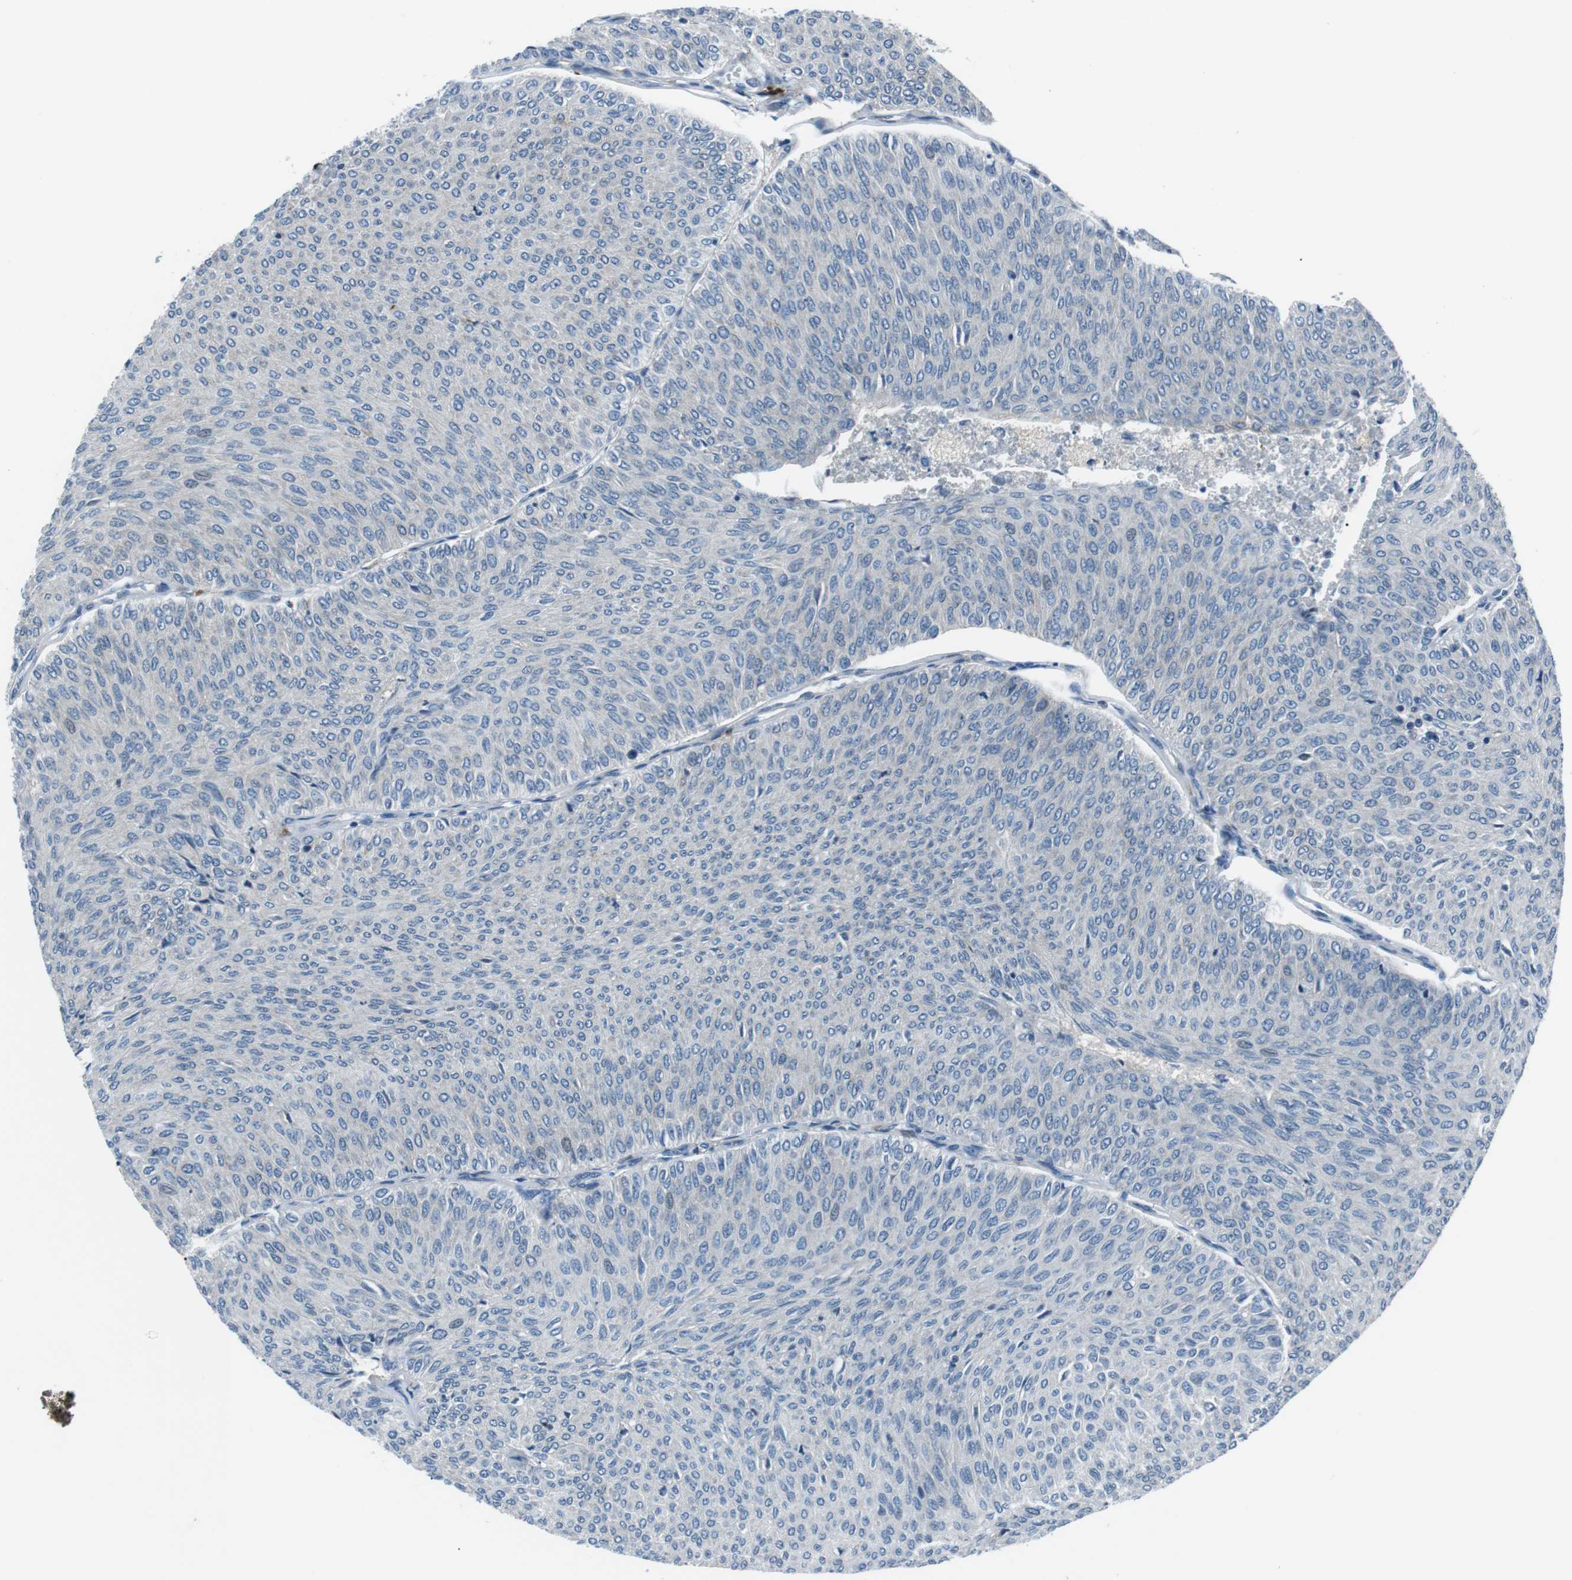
{"staining": {"intensity": "negative", "quantity": "none", "location": "none"}, "tissue": "urothelial cancer", "cell_type": "Tumor cells", "image_type": "cancer", "snomed": [{"axis": "morphology", "description": "Urothelial carcinoma, Low grade"}, {"axis": "topography", "description": "Urinary bladder"}], "caption": "IHC photomicrograph of urothelial cancer stained for a protein (brown), which demonstrates no positivity in tumor cells.", "gene": "BLNK", "patient": {"sex": "male", "age": 78}}